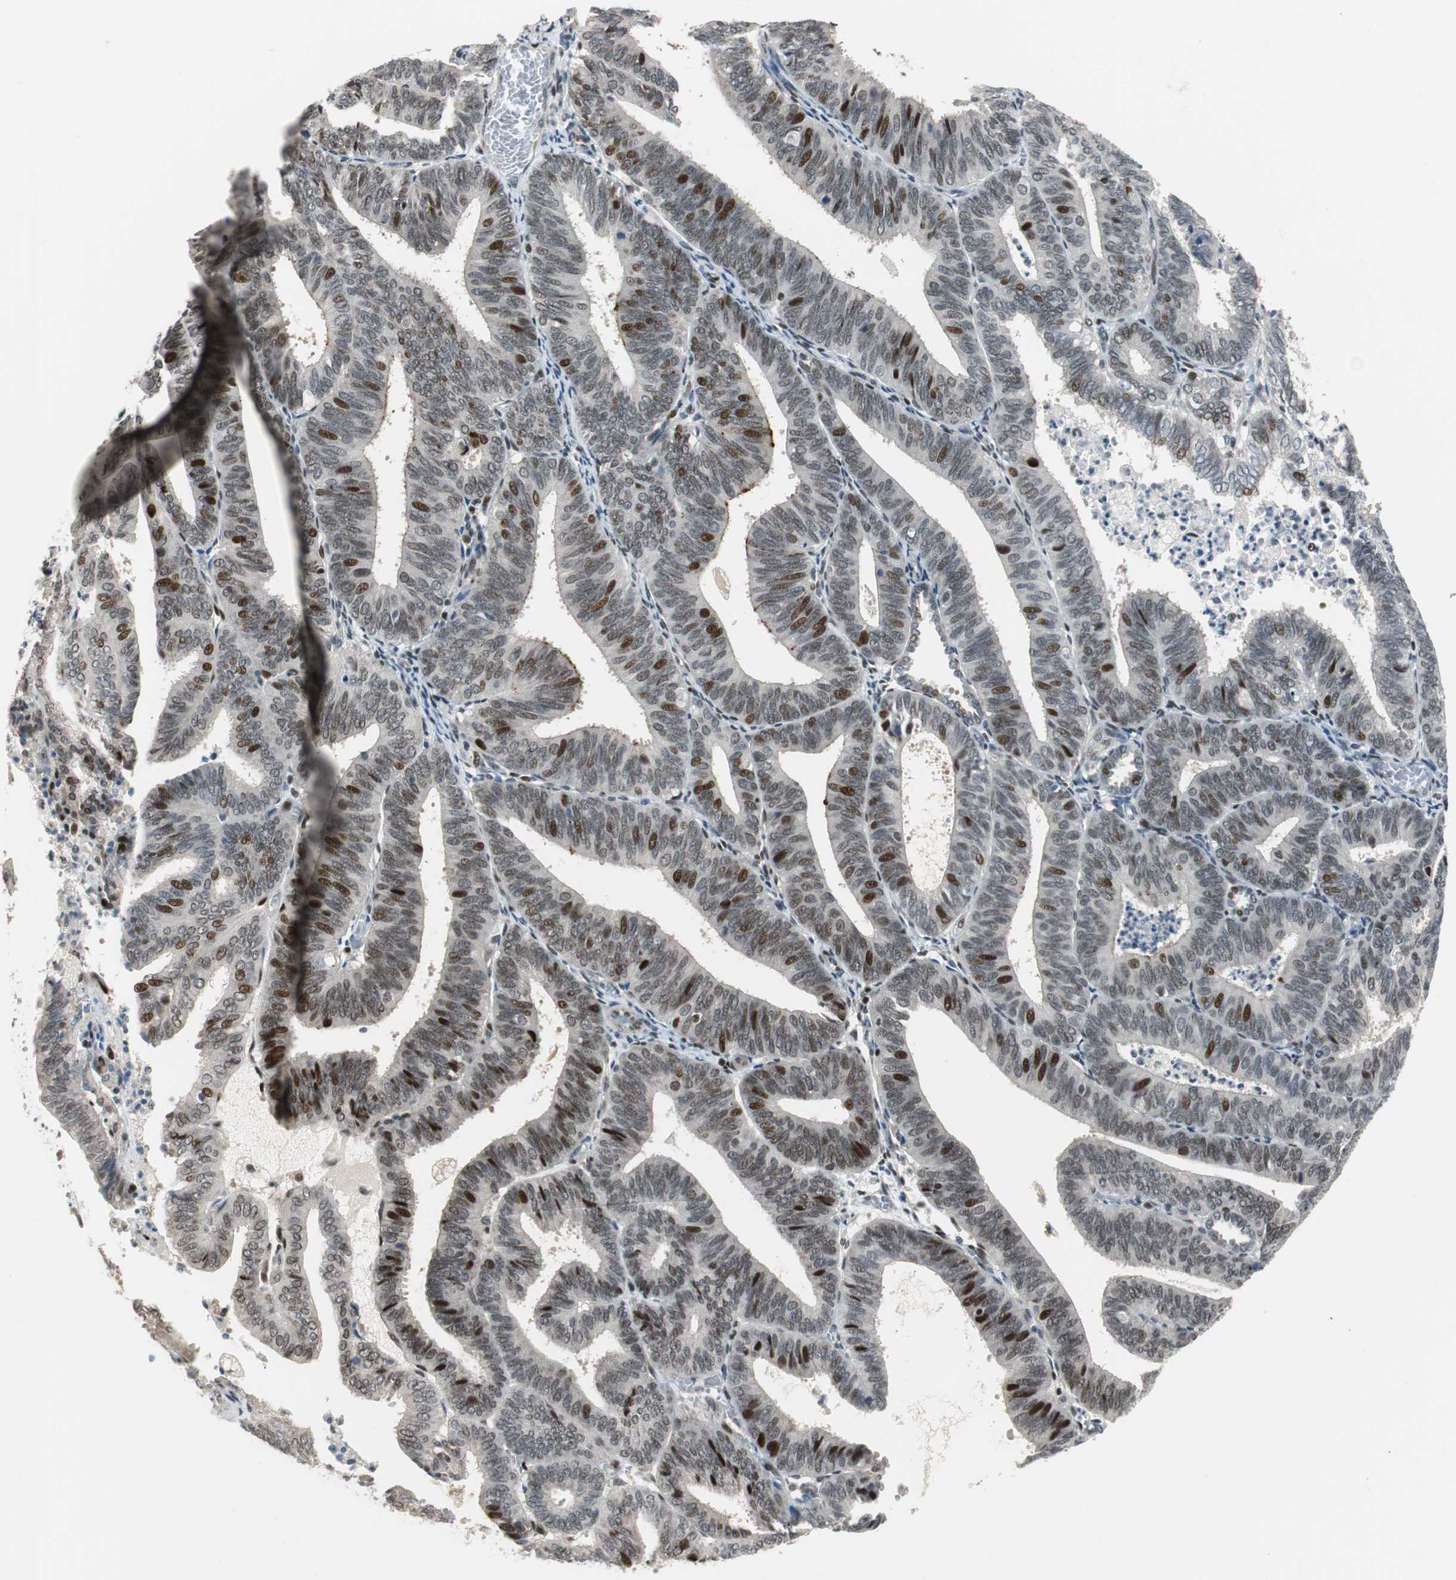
{"staining": {"intensity": "strong", "quantity": "<25%", "location": "nuclear"}, "tissue": "endometrial cancer", "cell_type": "Tumor cells", "image_type": "cancer", "snomed": [{"axis": "morphology", "description": "Adenocarcinoma, NOS"}, {"axis": "topography", "description": "Uterus"}], "caption": "A high-resolution histopathology image shows immunohistochemistry (IHC) staining of endometrial cancer (adenocarcinoma), which reveals strong nuclear expression in about <25% of tumor cells.", "gene": "RAD1", "patient": {"sex": "female", "age": 60}}